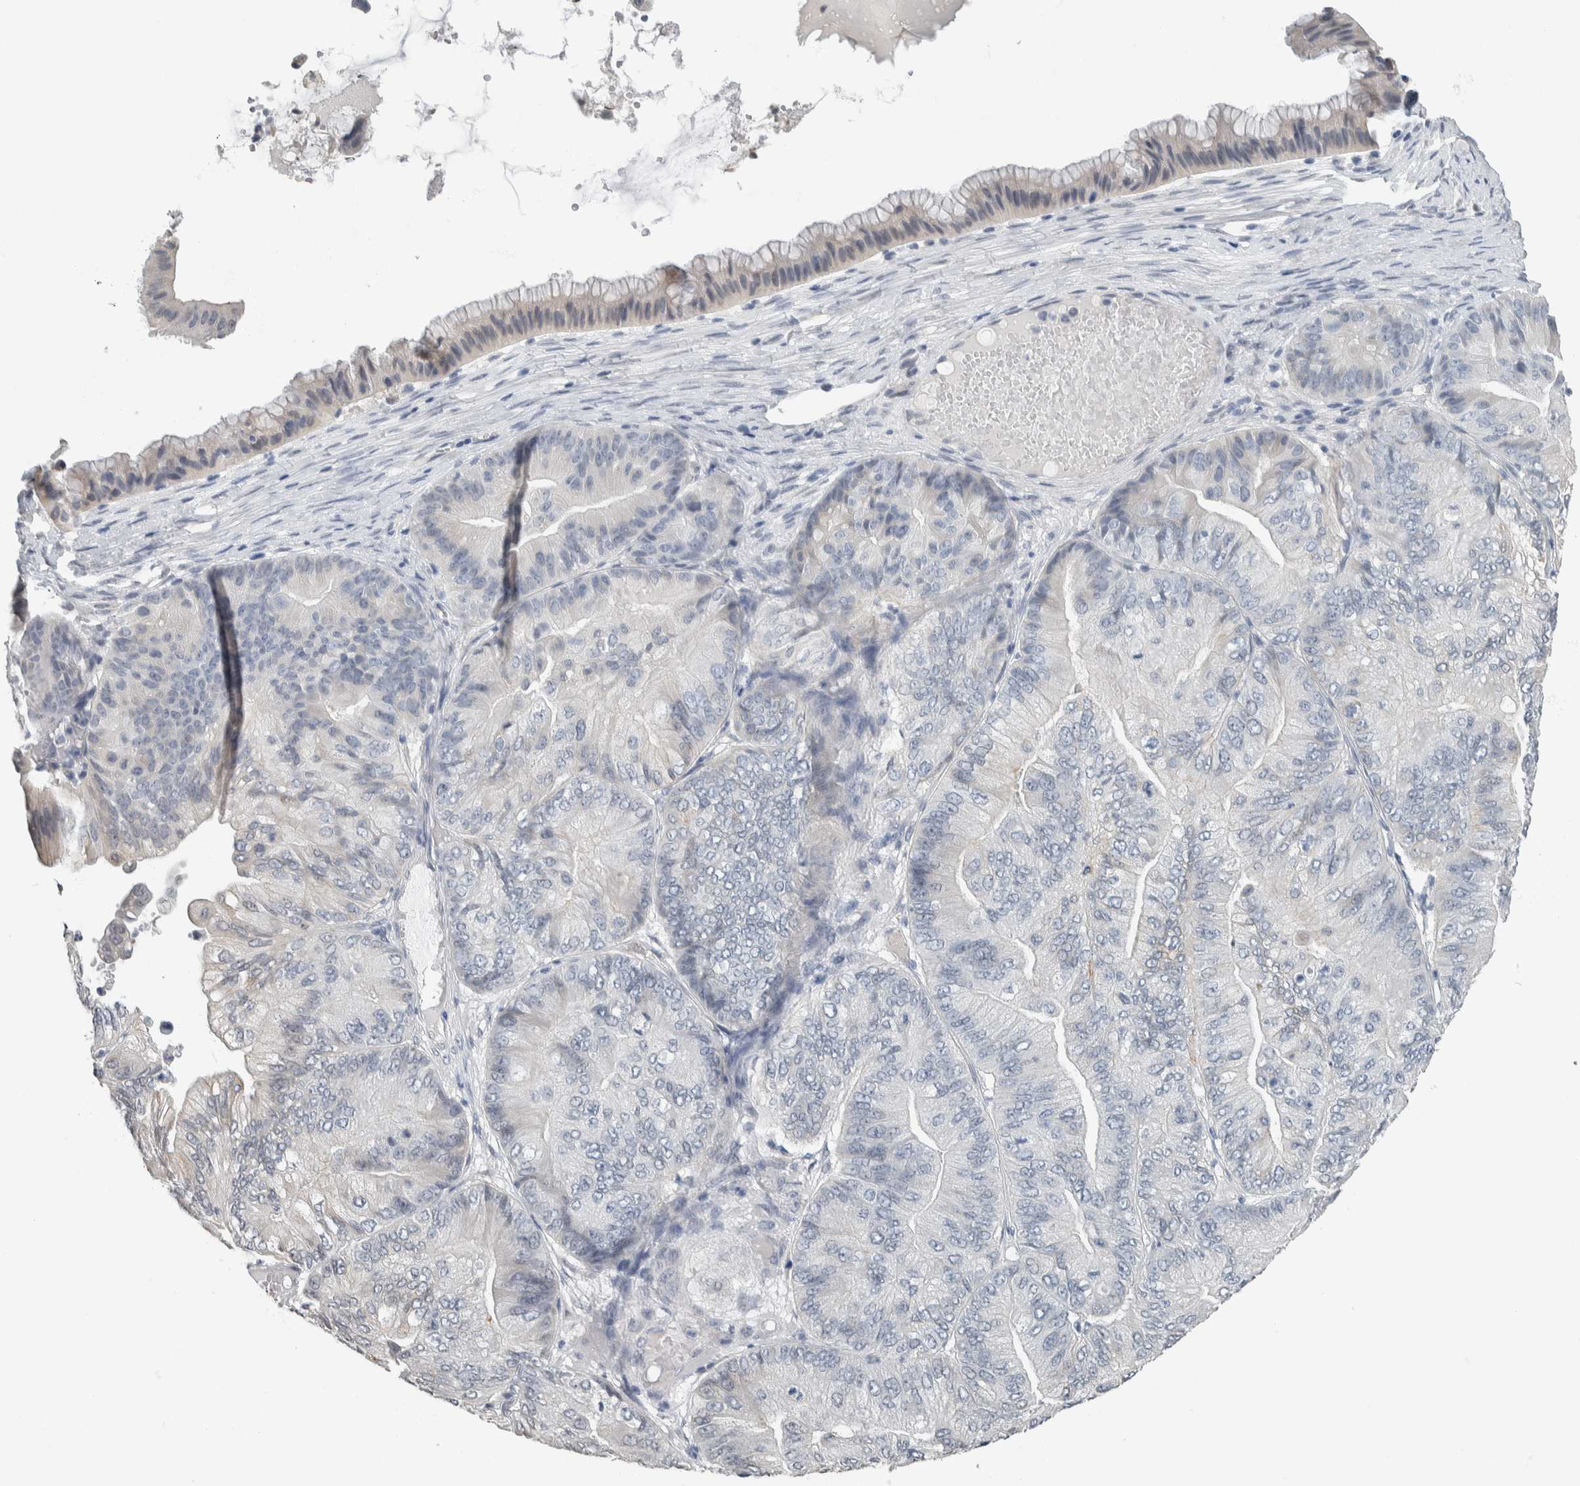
{"staining": {"intensity": "negative", "quantity": "none", "location": "none"}, "tissue": "ovarian cancer", "cell_type": "Tumor cells", "image_type": "cancer", "snomed": [{"axis": "morphology", "description": "Cystadenocarcinoma, mucinous, NOS"}, {"axis": "topography", "description": "Ovary"}], "caption": "Tumor cells show no significant protein positivity in mucinous cystadenocarcinoma (ovarian).", "gene": "NEFM", "patient": {"sex": "female", "age": 61}}